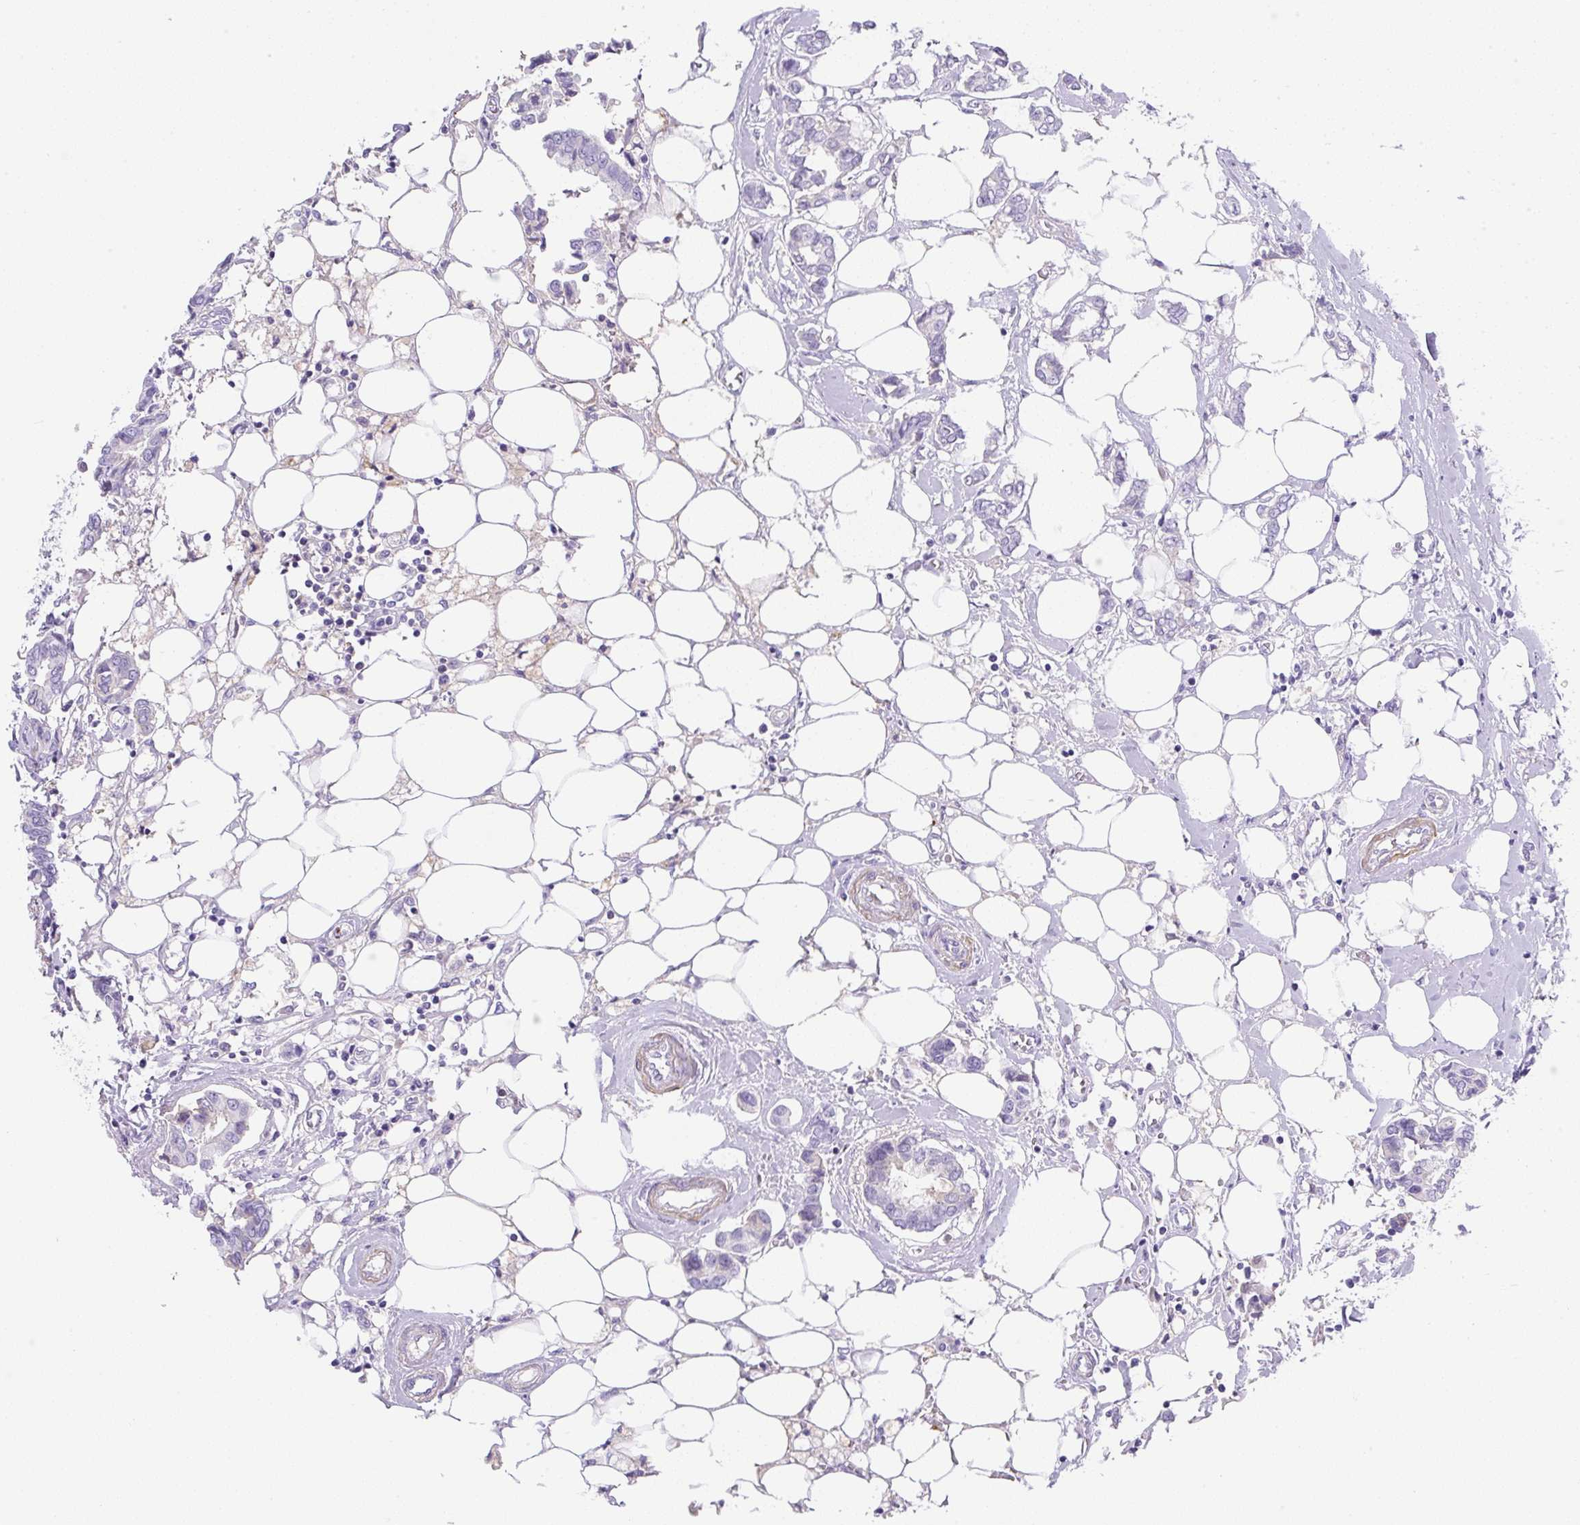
{"staining": {"intensity": "negative", "quantity": "none", "location": "none"}, "tissue": "breast cancer", "cell_type": "Tumor cells", "image_type": "cancer", "snomed": [{"axis": "morphology", "description": "Duct carcinoma"}, {"axis": "topography", "description": "Breast"}], "caption": "Immunohistochemistry (IHC) of human breast intraductal carcinoma reveals no expression in tumor cells. The staining was performed using DAB (3,3'-diaminobenzidine) to visualize the protein expression in brown, while the nuclei were stained in blue with hematoxylin (Magnification: 20x).", "gene": "TDRD15", "patient": {"sex": "female", "age": 73}}